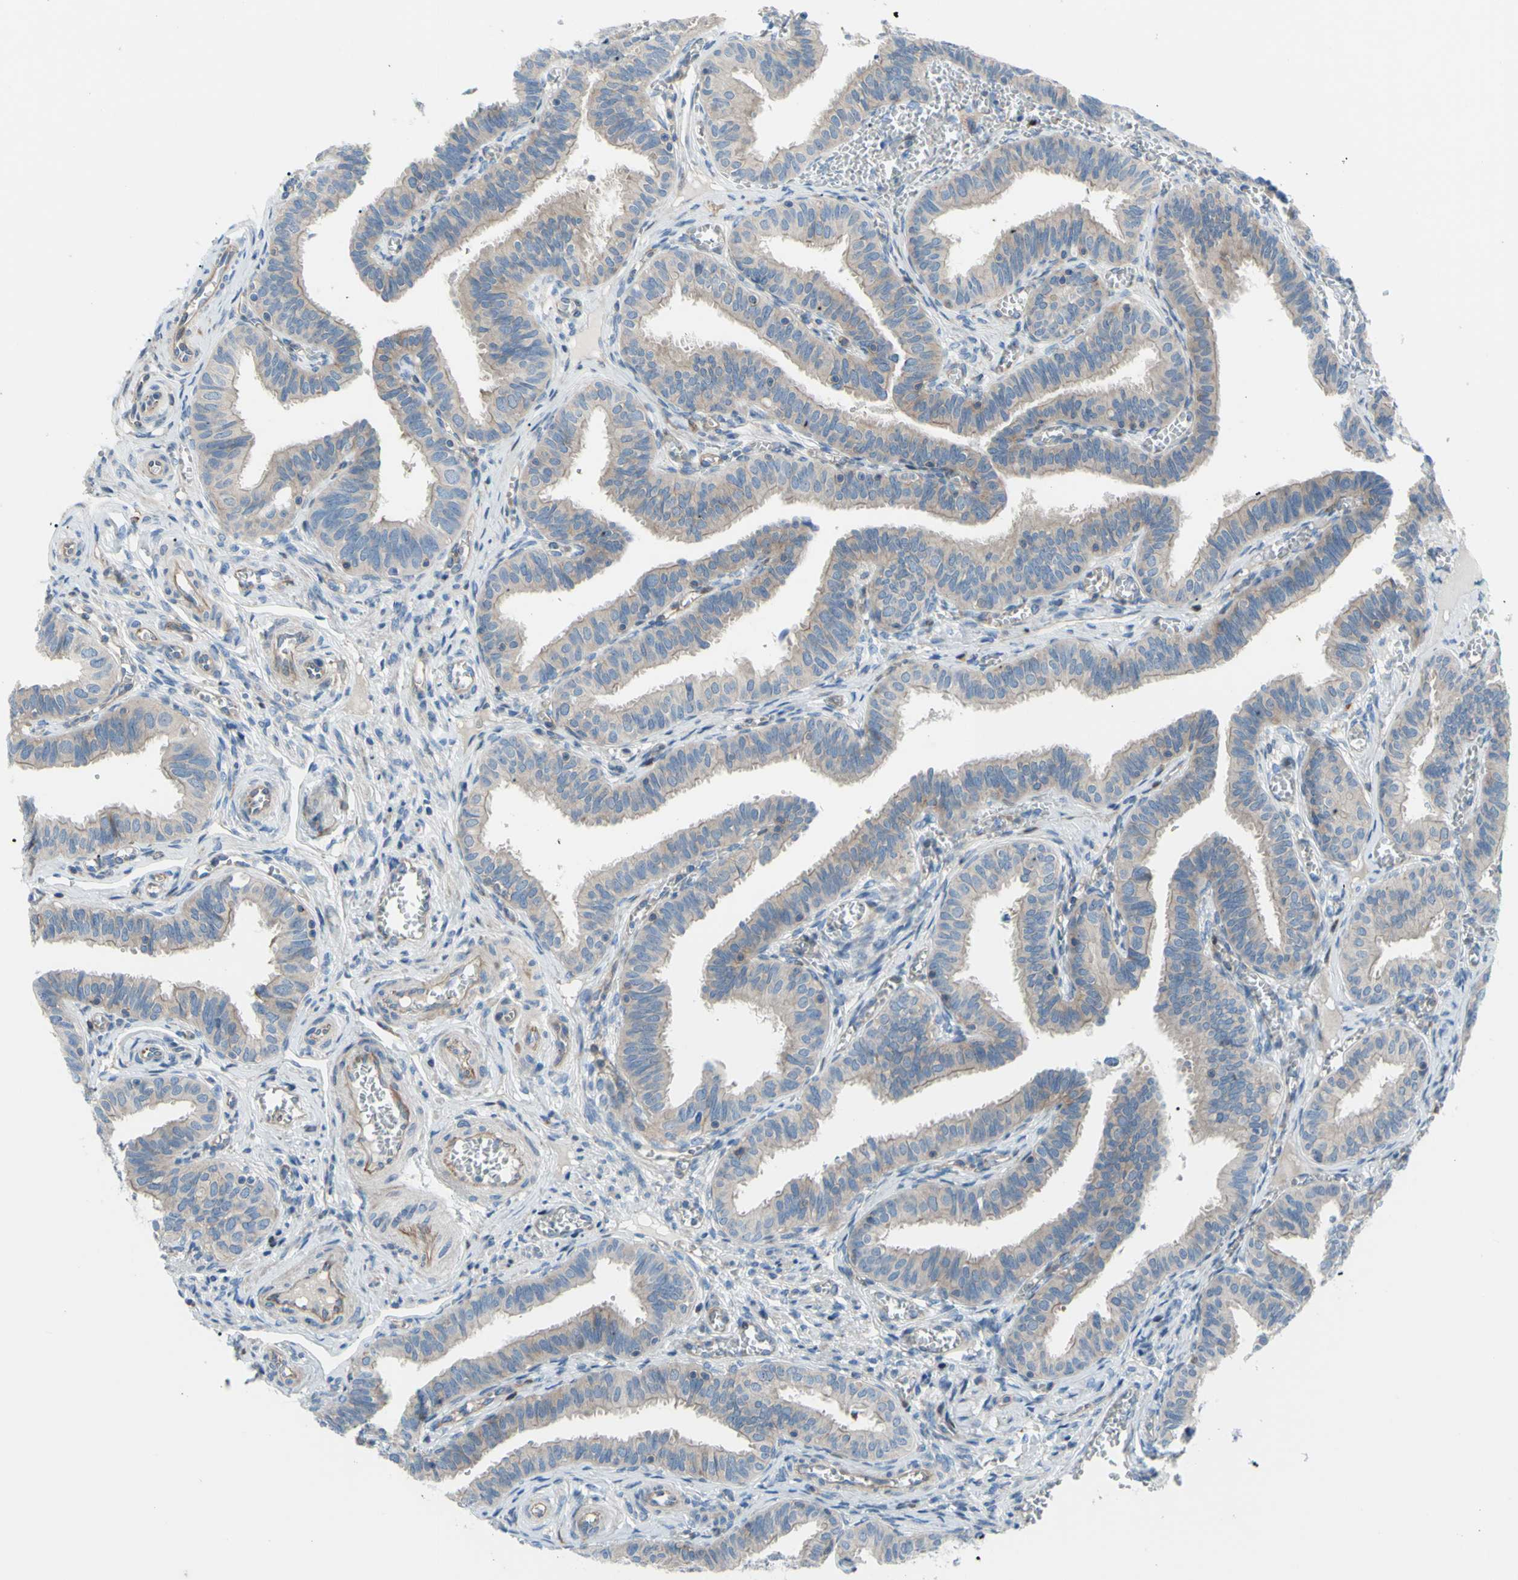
{"staining": {"intensity": "weak", "quantity": ">75%", "location": "cytoplasmic/membranous"}, "tissue": "fallopian tube", "cell_type": "Glandular cells", "image_type": "normal", "snomed": [{"axis": "morphology", "description": "Normal tissue, NOS"}, {"axis": "topography", "description": "Fallopian tube"}], "caption": "This is a photomicrograph of IHC staining of normal fallopian tube, which shows weak positivity in the cytoplasmic/membranous of glandular cells.", "gene": "PAK2", "patient": {"sex": "female", "age": 46}}